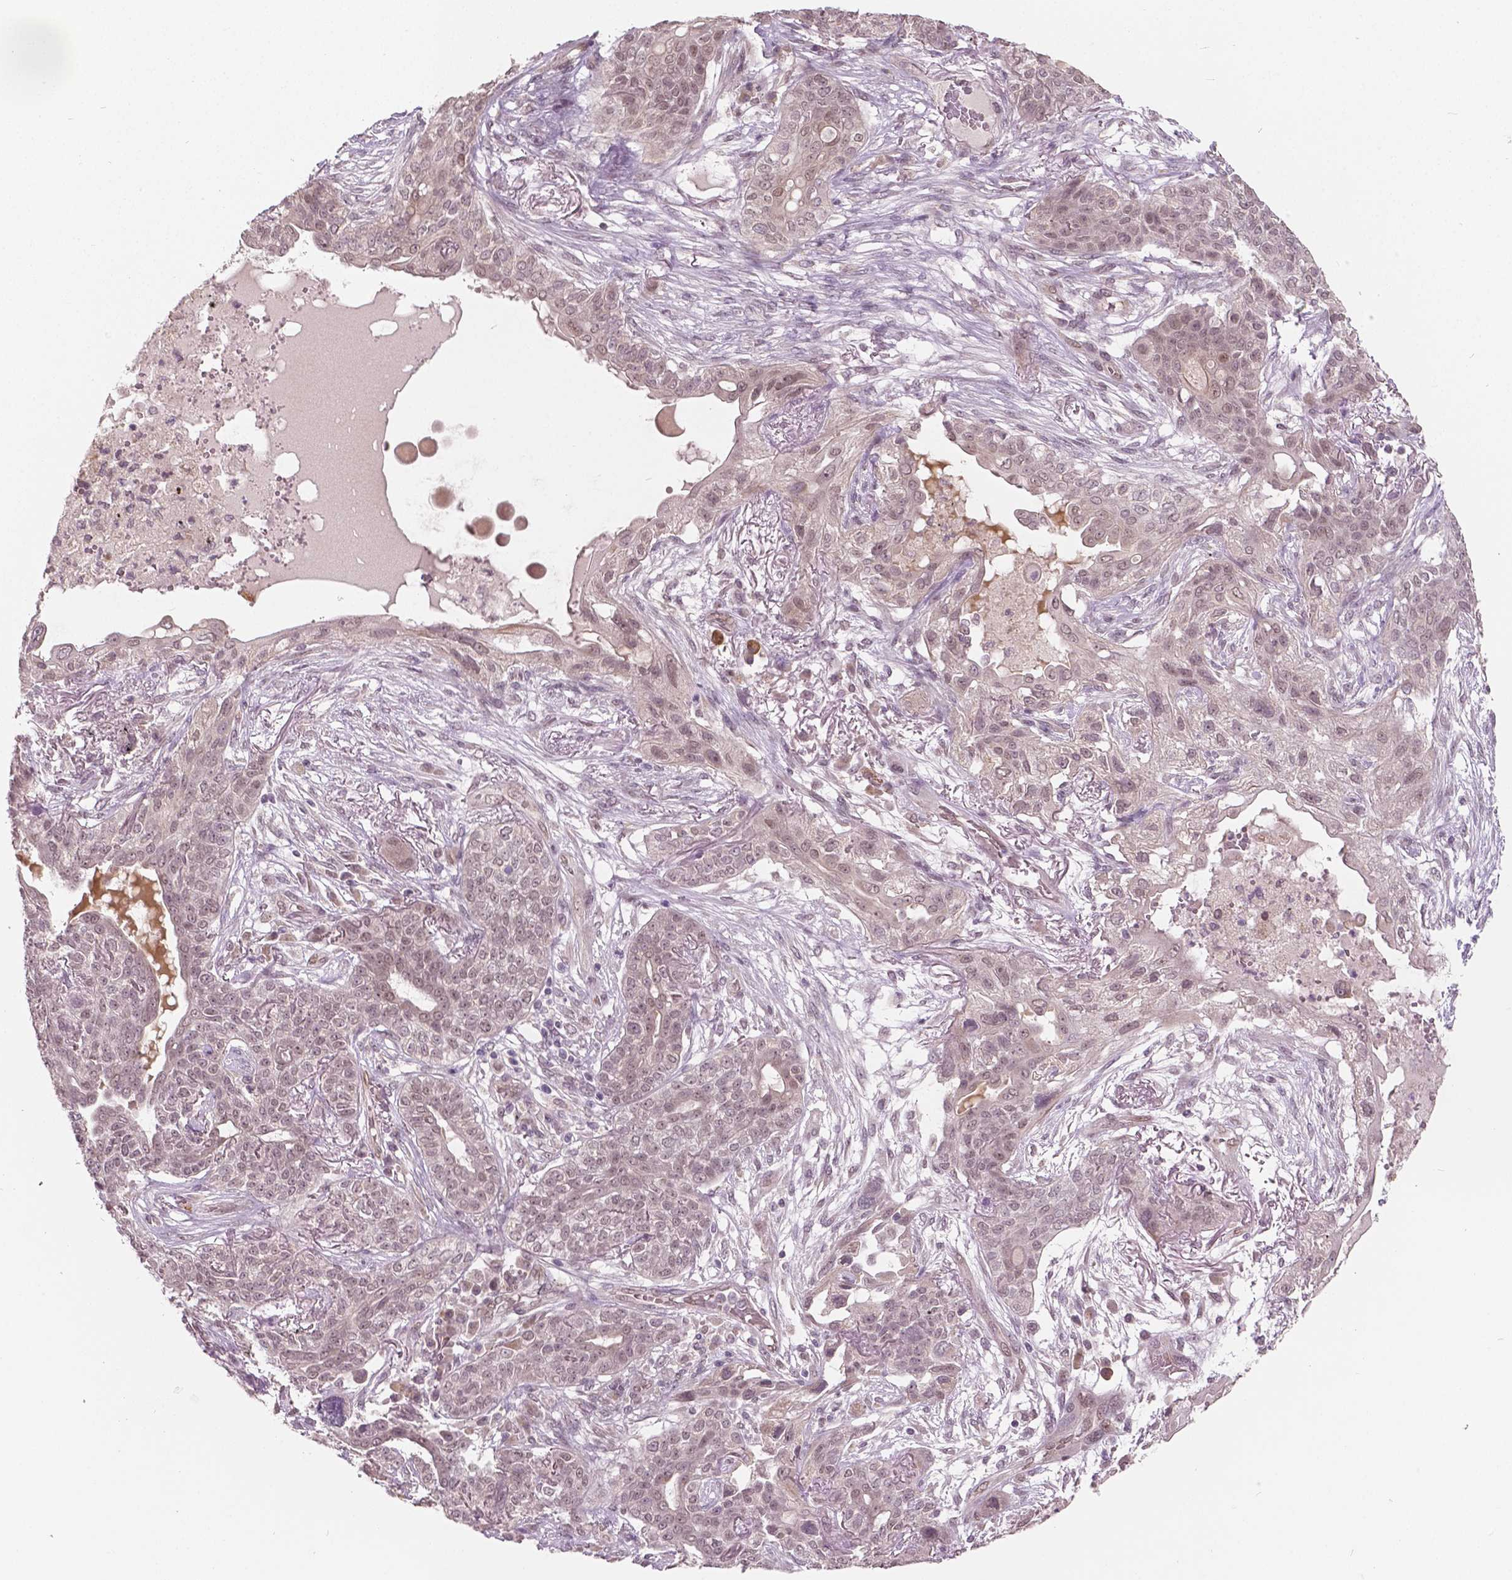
{"staining": {"intensity": "negative", "quantity": "none", "location": "none"}, "tissue": "lung cancer", "cell_type": "Tumor cells", "image_type": "cancer", "snomed": [{"axis": "morphology", "description": "Squamous cell carcinoma, NOS"}, {"axis": "topography", "description": "Lung"}], "caption": "Immunohistochemistry (IHC) image of human lung cancer stained for a protein (brown), which displays no staining in tumor cells.", "gene": "HMBOX1", "patient": {"sex": "female", "age": 70}}